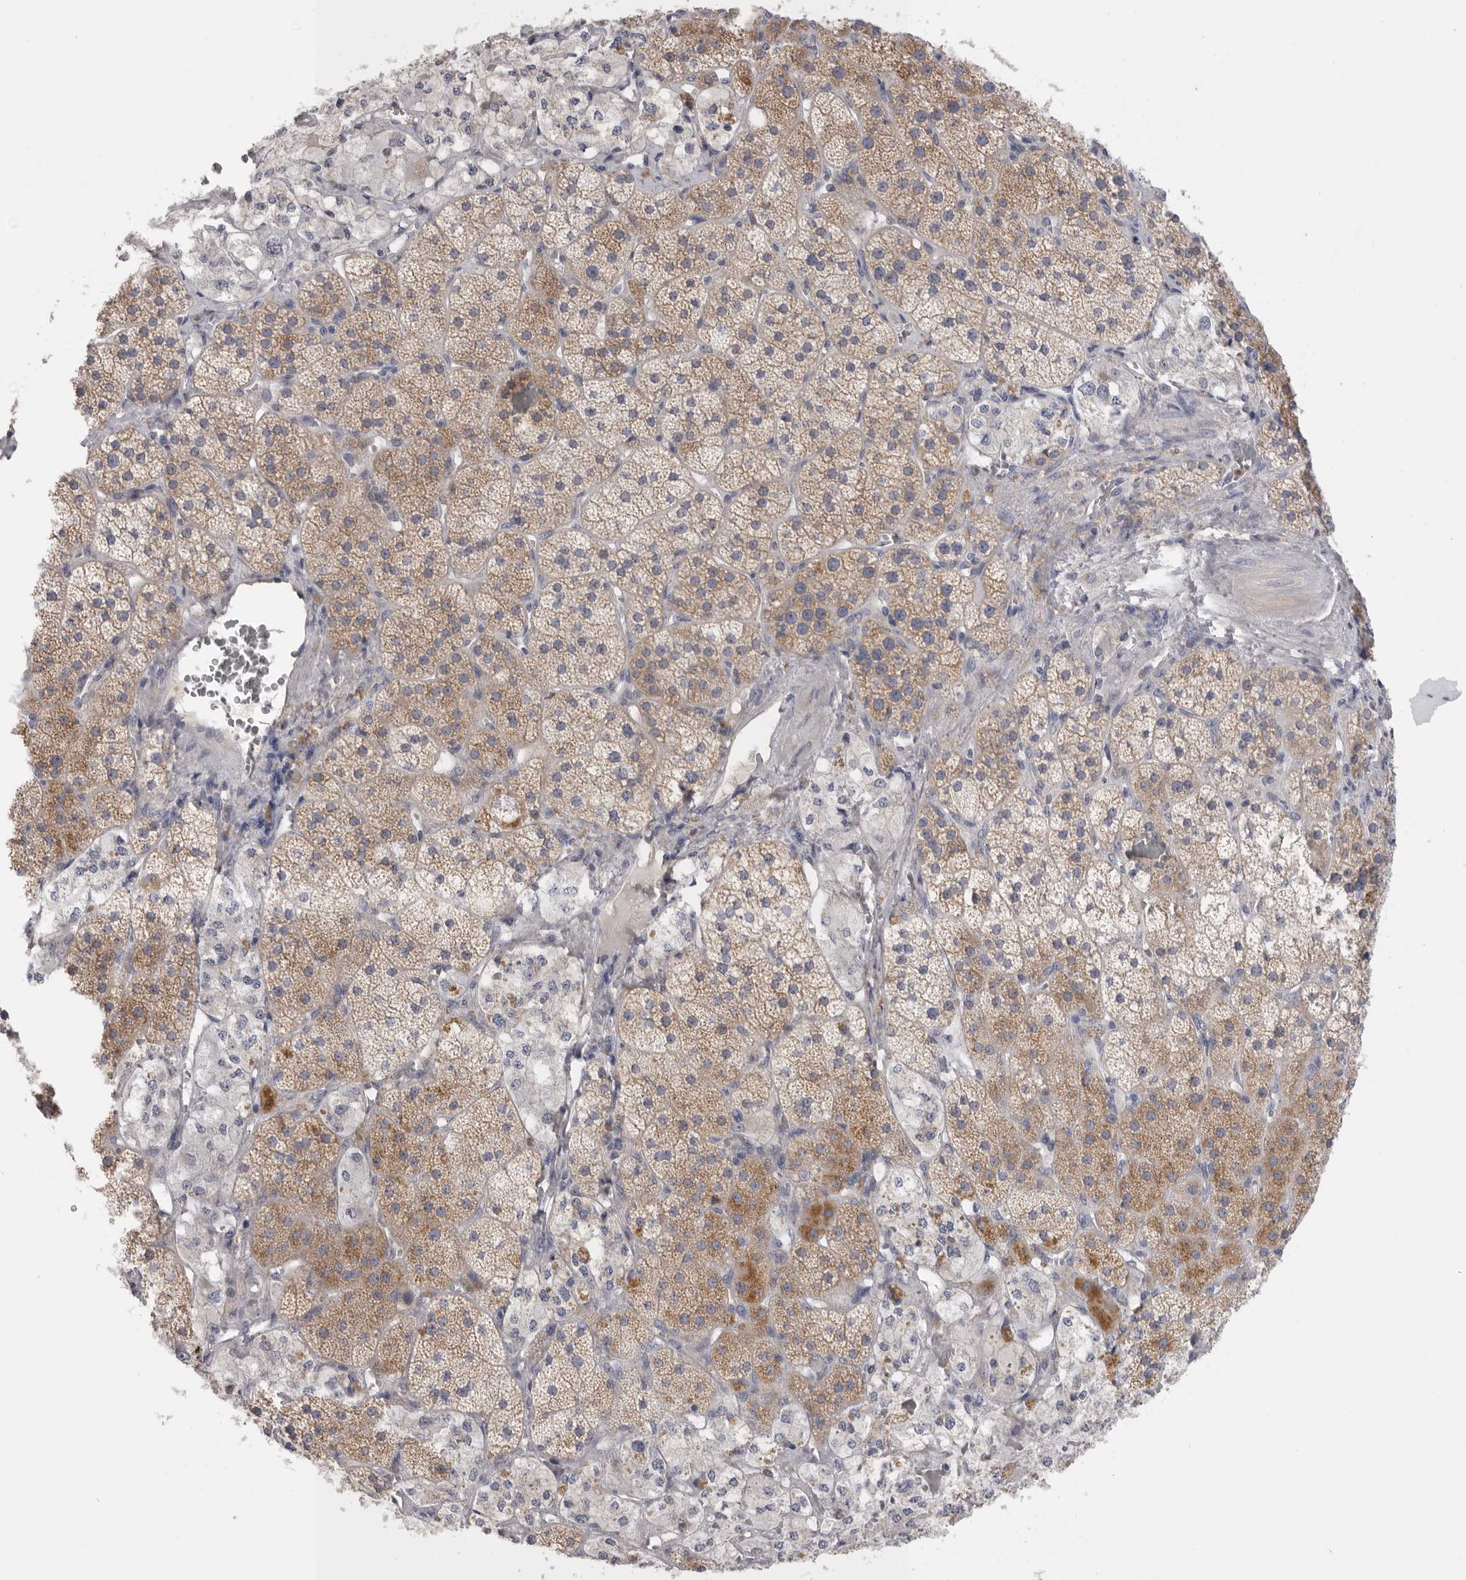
{"staining": {"intensity": "moderate", "quantity": ">75%", "location": "cytoplasmic/membranous"}, "tissue": "adrenal gland", "cell_type": "Glandular cells", "image_type": "normal", "snomed": [{"axis": "morphology", "description": "Normal tissue, NOS"}, {"axis": "topography", "description": "Adrenal gland"}], "caption": "Immunohistochemical staining of benign adrenal gland exhibits medium levels of moderate cytoplasmic/membranous positivity in approximately >75% of glandular cells. Ihc stains the protein in brown and the nuclei are stained blue.", "gene": "CCDC126", "patient": {"sex": "male", "age": 57}}